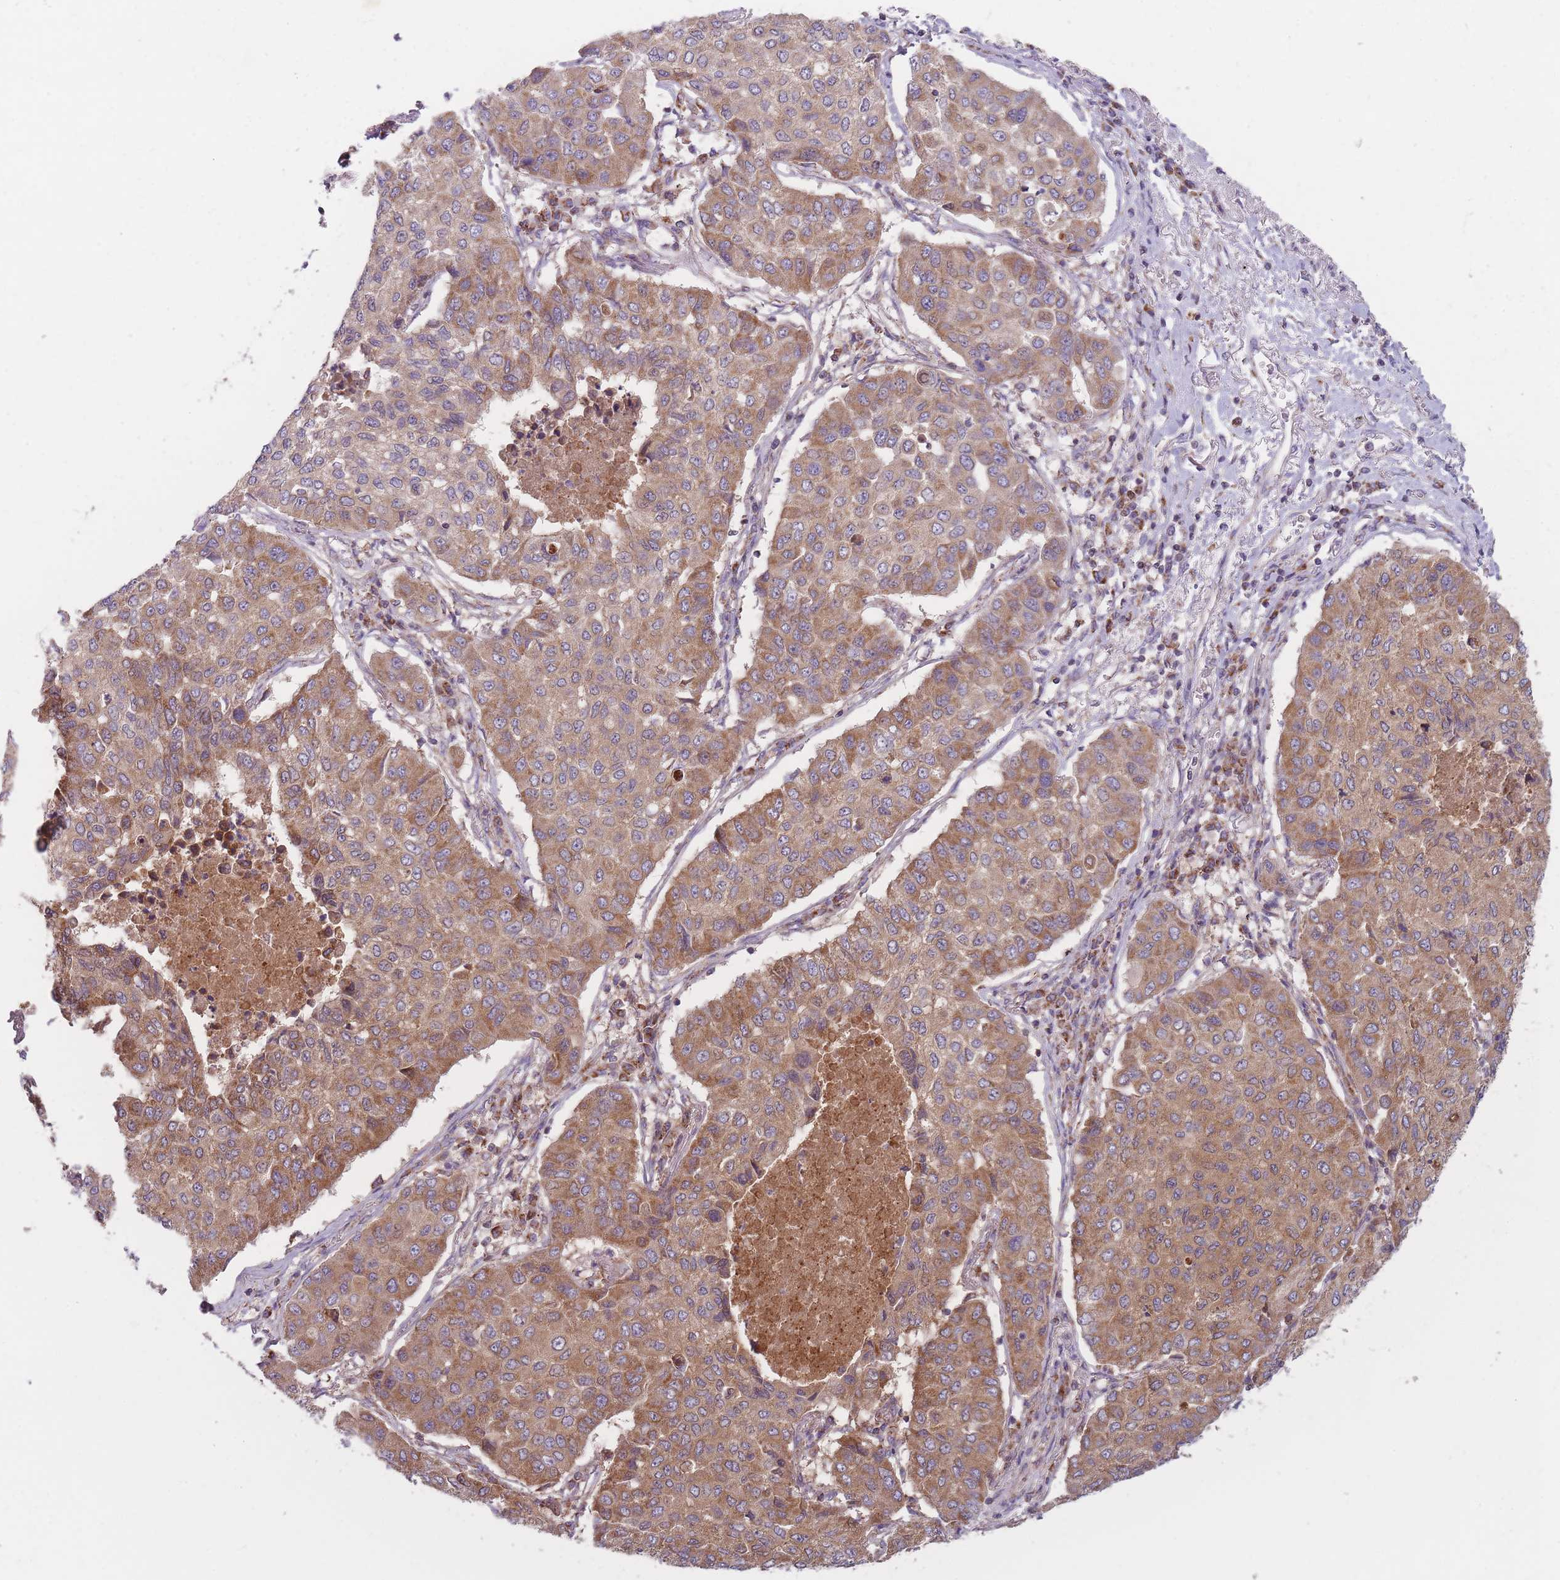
{"staining": {"intensity": "moderate", "quantity": "25%-75%", "location": "cytoplasmic/membranous"}, "tissue": "lung cancer", "cell_type": "Tumor cells", "image_type": "cancer", "snomed": [{"axis": "morphology", "description": "Squamous cell carcinoma, NOS"}, {"axis": "topography", "description": "Lung"}], "caption": "Protein expression analysis of human lung cancer (squamous cell carcinoma) reveals moderate cytoplasmic/membranous positivity in approximately 25%-75% of tumor cells. (Stains: DAB (3,3'-diaminobenzidine) in brown, nuclei in blue, Microscopy: brightfield microscopy at high magnification).", "gene": "NDUFA9", "patient": {"sex": "male", "age": 74}}